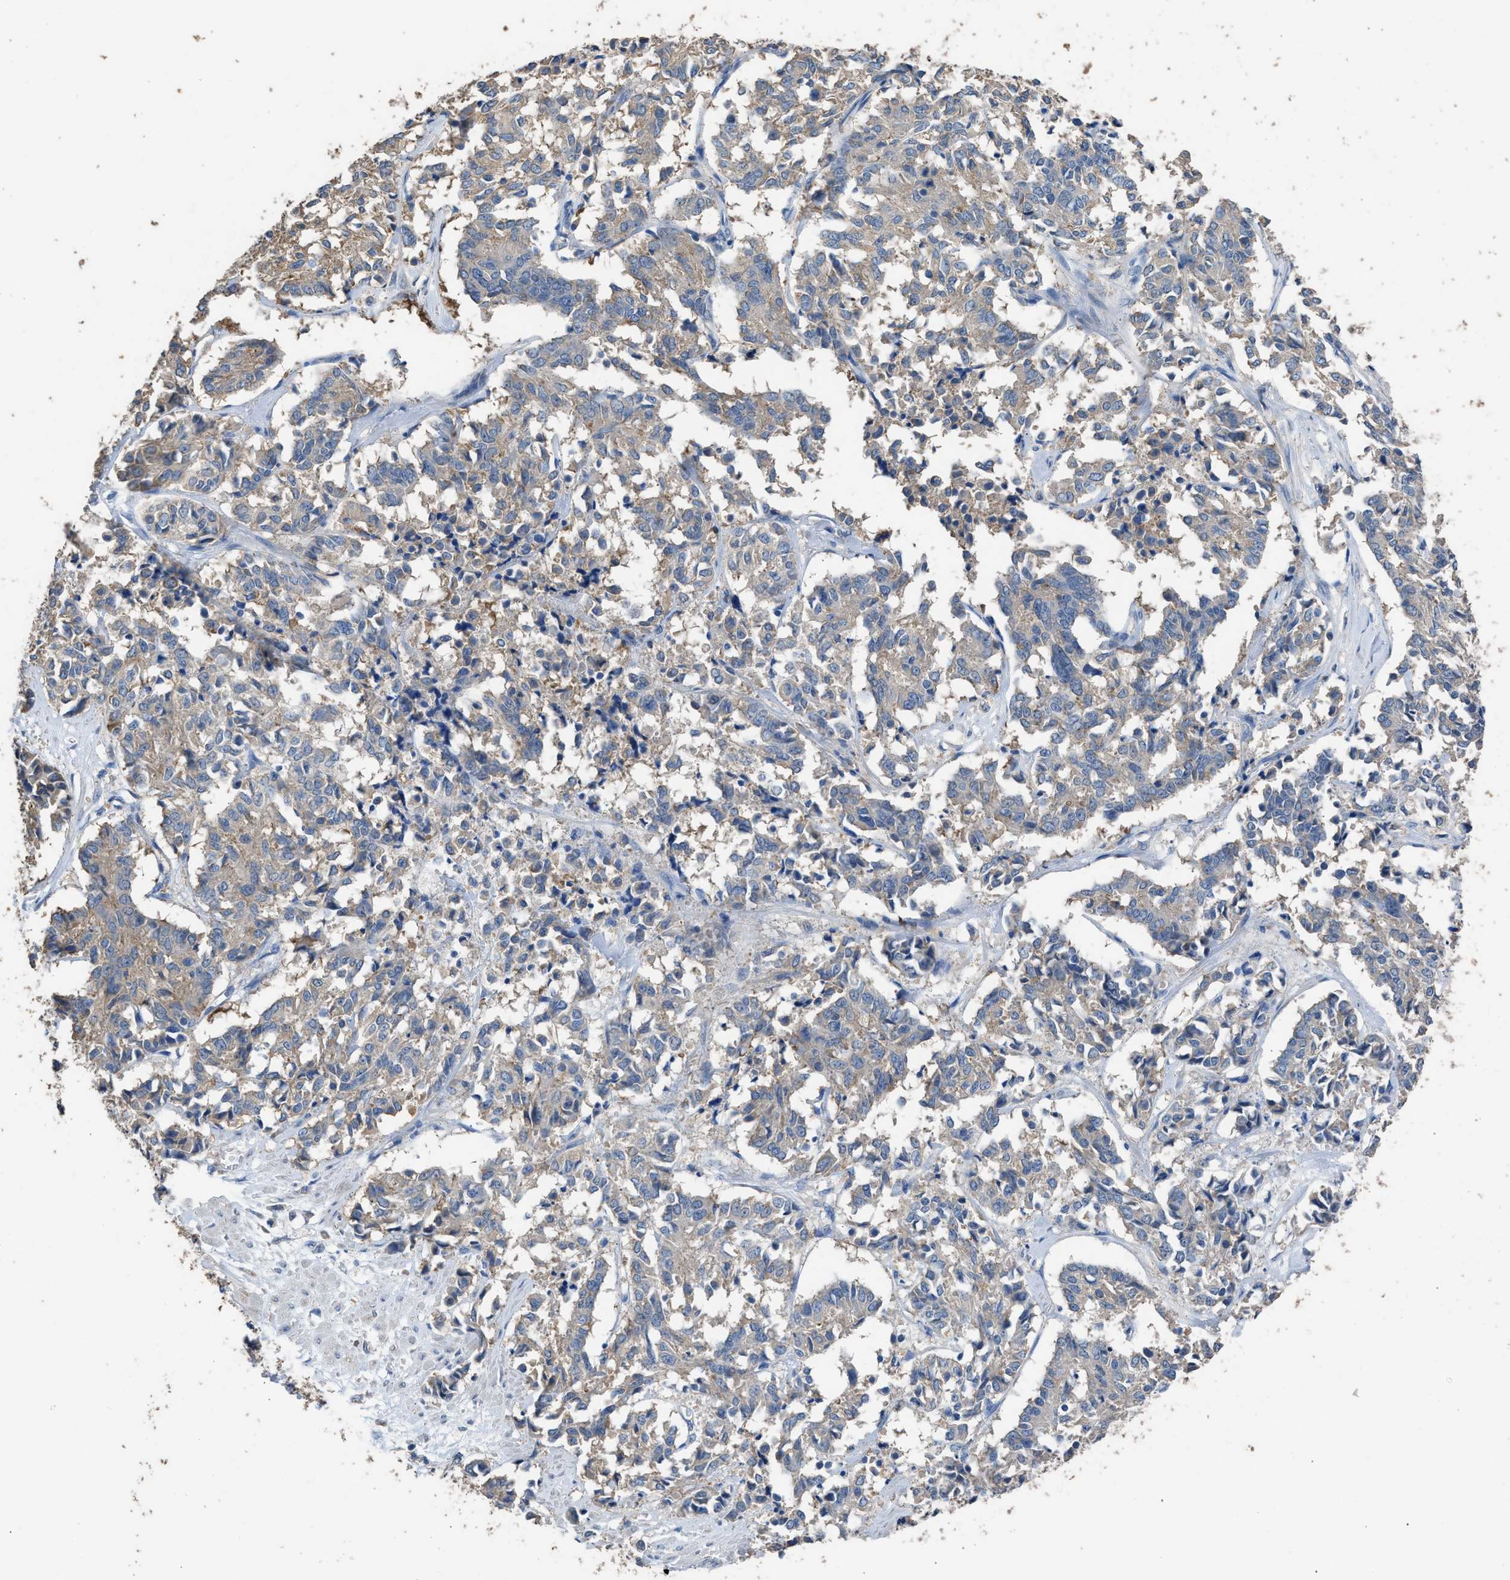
{"staining": {"intensity": "weak", "quantity": "25%-75%", "location": "cytoplasmic/membranous"}, "tissue": "cervical cancer", "cell_type": "Tumor cells", "image_type": "cancer", "snomed": [{"axis": "morphology", "description": "Squamous cell carcinoma, NOS"}, {"axis": "topography", "description": "Cervix"}], "caption": "Weak cytoplasmic/membranous protein staining is present in approximately 25%-75% of tumor cells in cervical squamous cell carcinoma.", "gene": "ITSN1", "patient": {"sex": "female", "age": 35}}